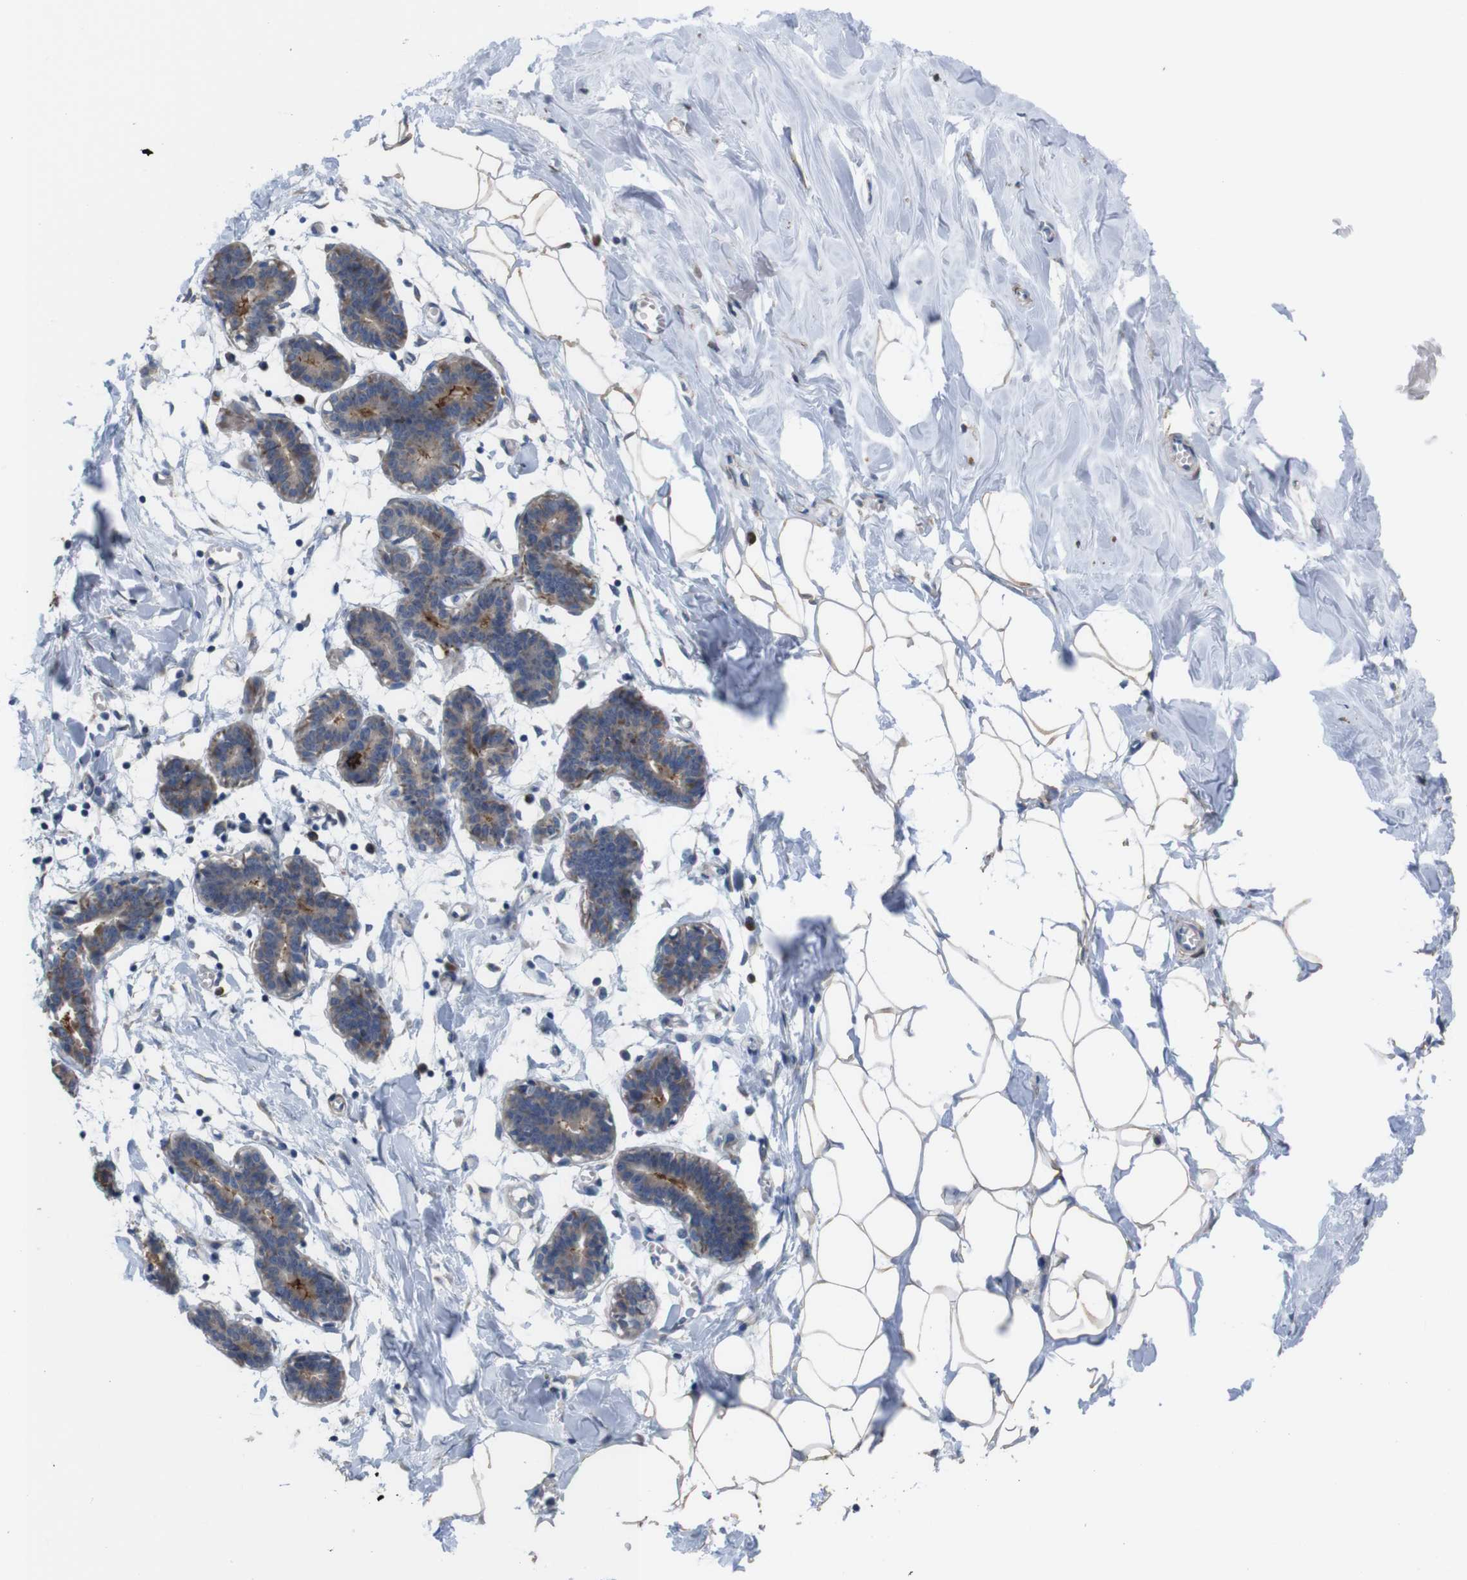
{"staining": {"intensity": "negative", "quantity": "none", "location": "none"}, "tissue": "breast", "cell_type": "Adipocytes", "image_type": "normal", "snomed": [{"axis": "morphology", "description": "Normal tissue, NOS"}, {"axis": "topography", "description": "Breast"}], "caption": "Photomicrograph shows no significant protein staining in adipocytes of normal breast.", "gene": "PTPRR", "patient": {"sex": "female", "age": 27}}